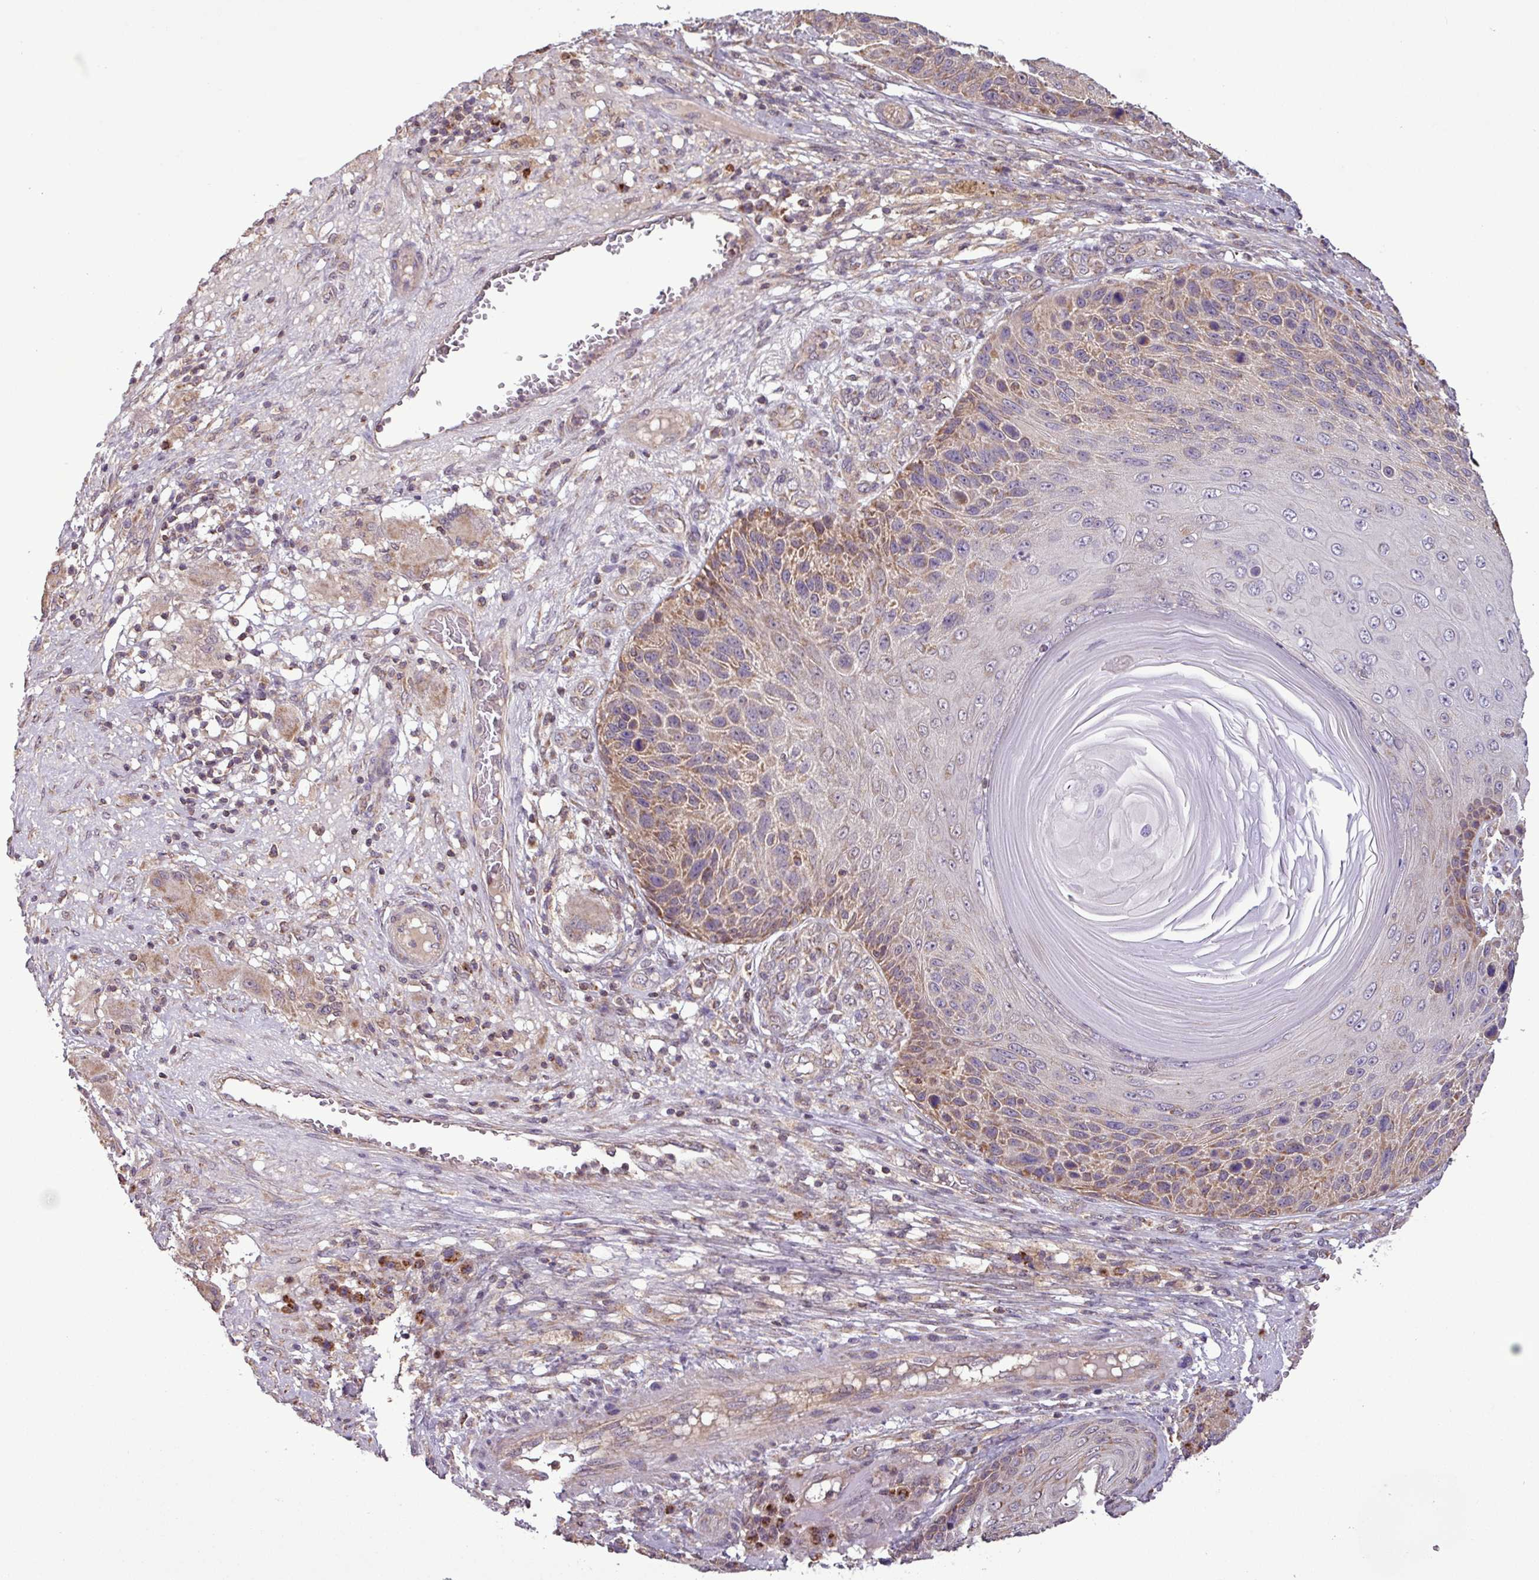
{"staining": {"intensity": "moderate", "quantity": "25%-75%", "location": "cytoplasmic/membranous"}, "tissue": "skin cancer", "cell_type": "Tumor cells", "image_type": "cancer", "snomed": [{"axis": "morphology", "description": "Squamous cell carcinoma, NOS"}, {"axis": "topography", "description": "Skin"}], "caption": "Protein expression analysis of skin cancer reveals moderate cytoplasmic/membranous staining in approximately 25%-75% of tumor cells.", "gene": "MCTP2", "patient": {"sex": "female", "age": 88}}